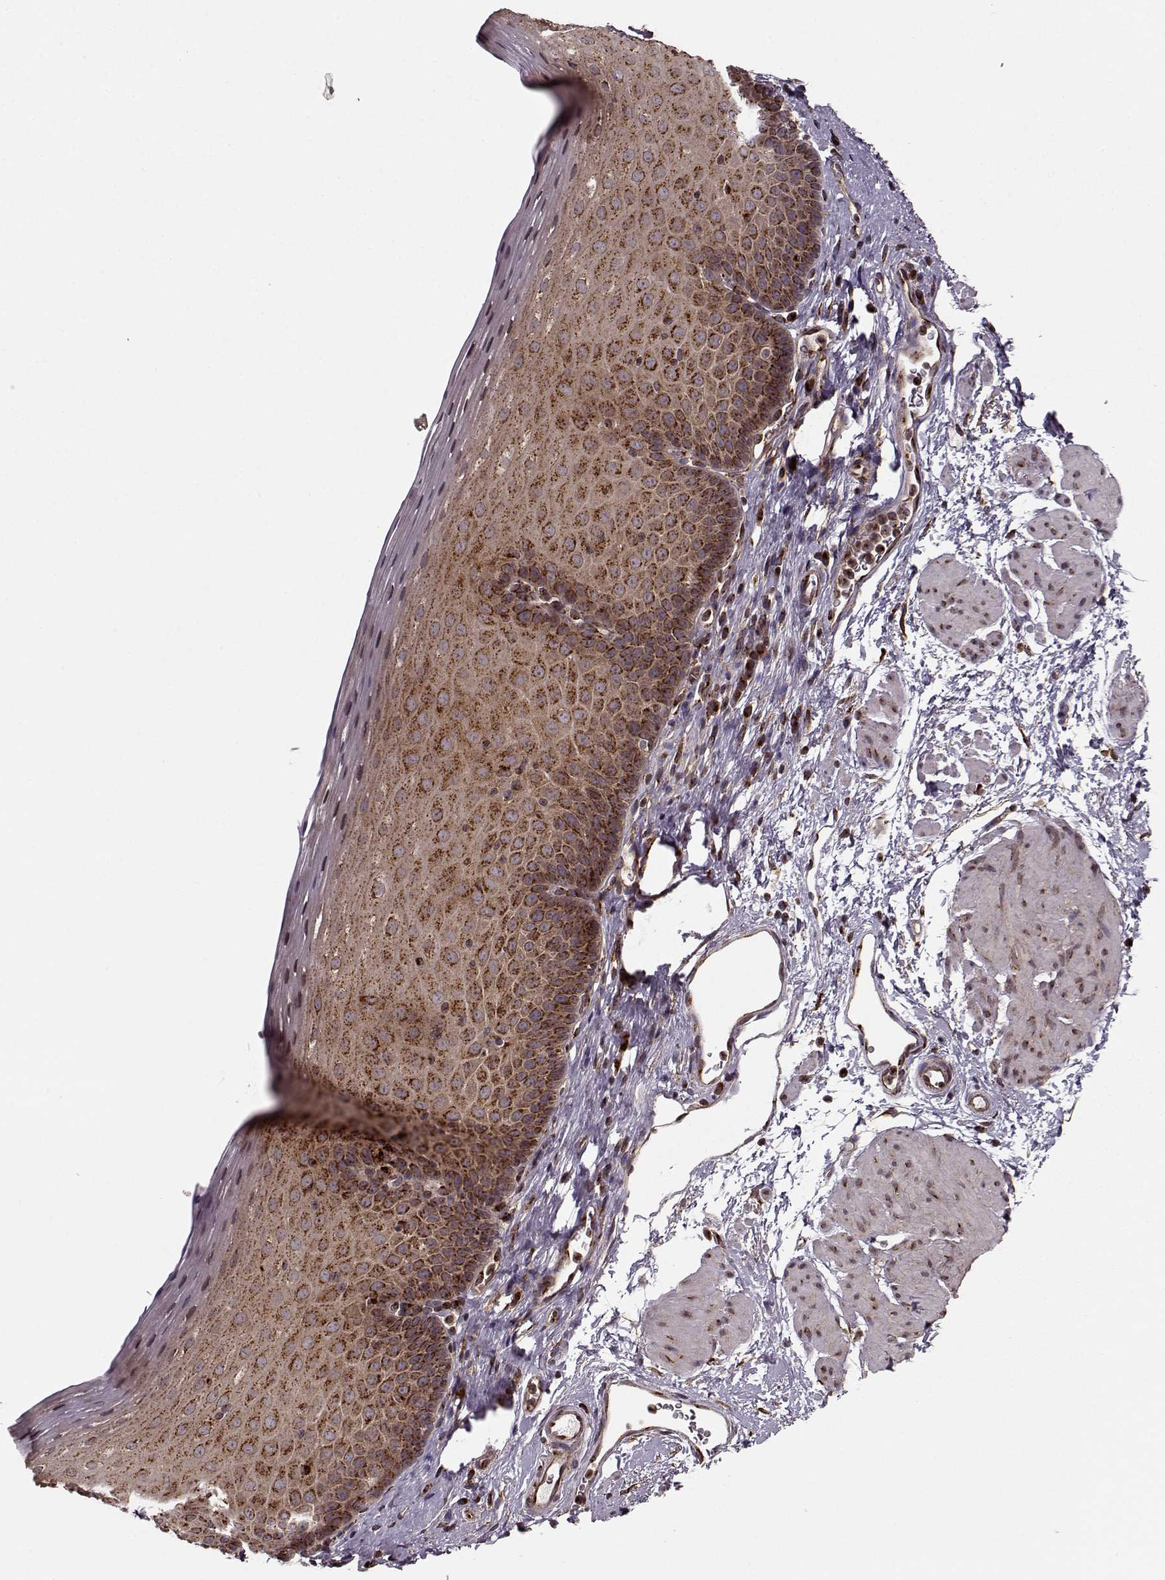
{"staining": {"intensity": "moderate", "quantity": ">75%", "location": "cytoplasmic/membranous"}, "tissue": "esophagus", "cell_type": "Squamous epithelial cells", "image_type": "normal", "snomed": [{"axis": "morphology", "description": "Normal tissue, NOS"}, {"axis": "topography", "description": "Esophagus"}], "caption": "An immunohistochemistry histopathology image of benign tissue is shown. Protein staining in brown highlights moderate cytoplasmic/membranous positivity in esophagus within squamous epithelial cells.", "gene": "YIPF5", "patient": {"sex": "female", "age": 64}}